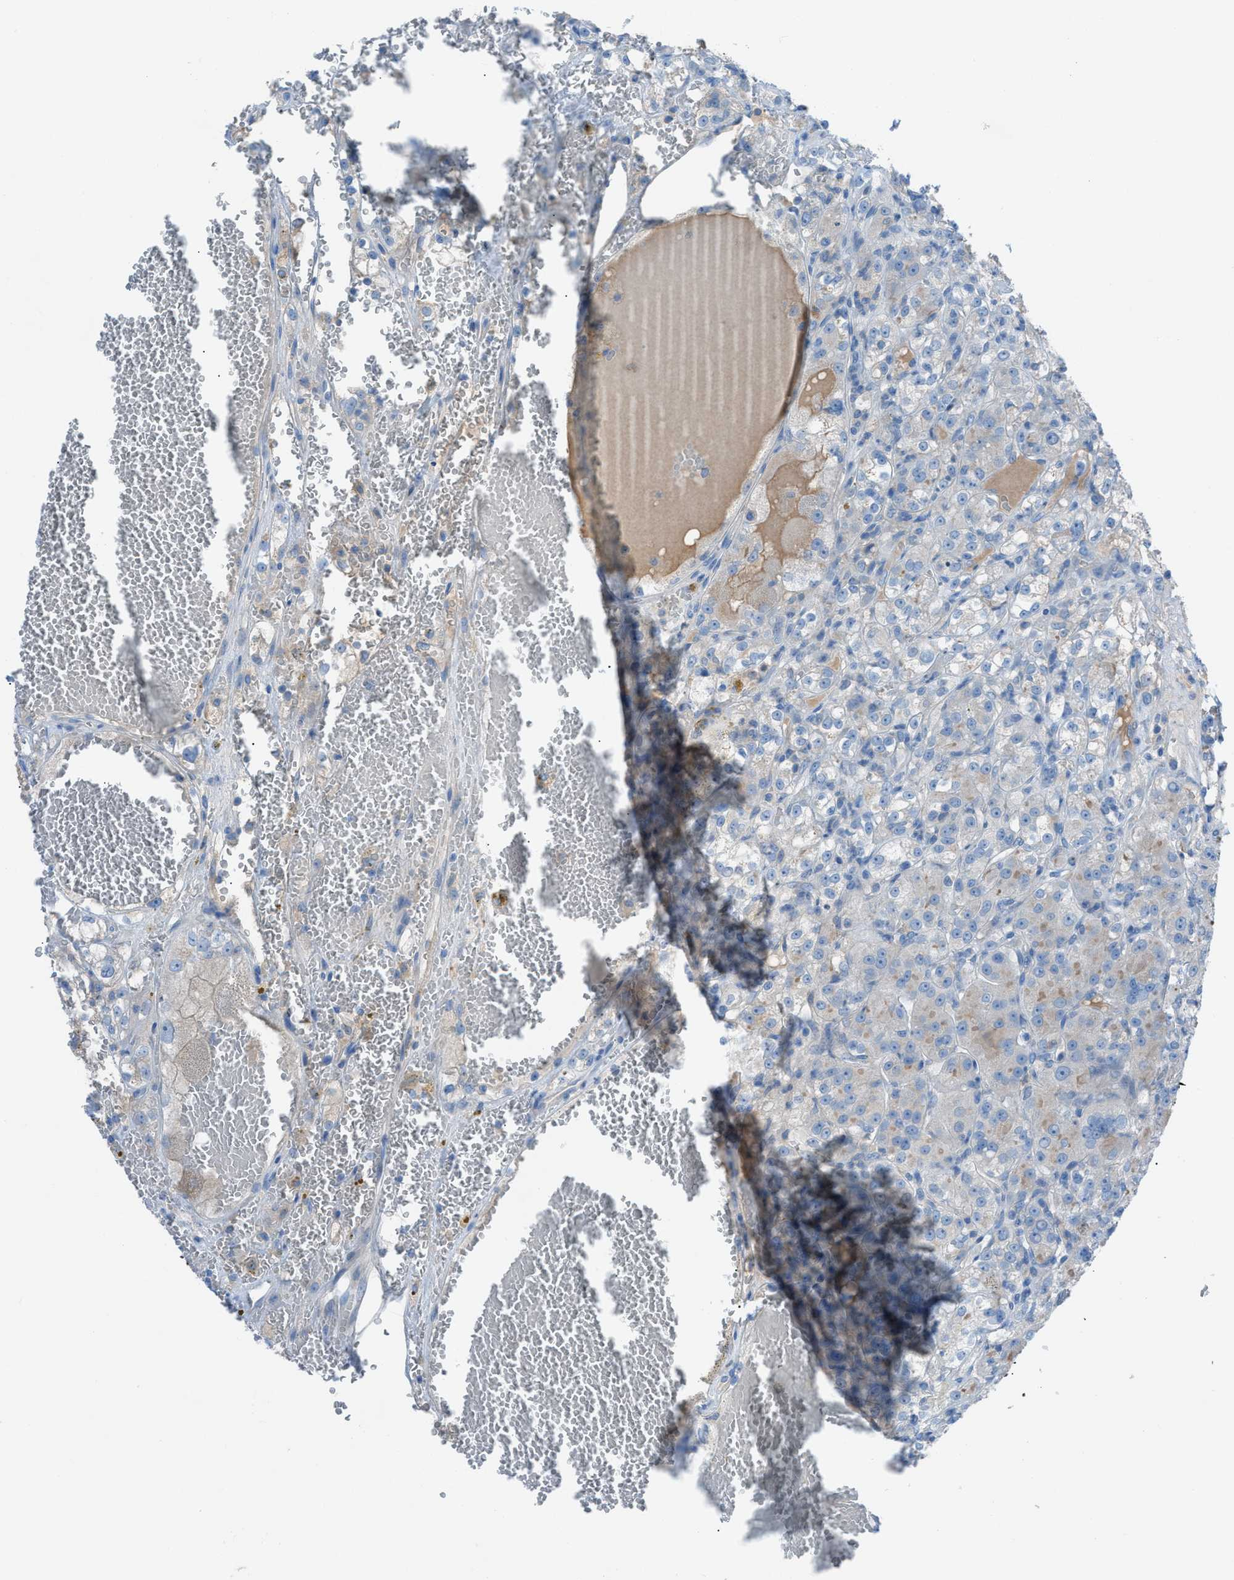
{"staining": {"intensity": "weak", "quantity": "<25%", "location": "cytoplasmic/membranous"}, "tissue": "renal cancer", "cell_type": "Tumor cells", "image_type": "cancer", "snomed": [{"axis": "morphology", "description": "Normal tissue, NOS"}, {"axis": "morphology", "description": "Adenocarcinoma, NOS"}, {"axis": "topography", "description": "Kidney"}], "caption": "There is no significant staining in tumor cells of renal cancer. Brightfield microscopy of immunohistochemistry (IHC) stained with DAB (brown) and hematoxylin (blue), captured at high magnification.", "gene": "C5AR2", "patient": {"sex": "male", "age": 61}}